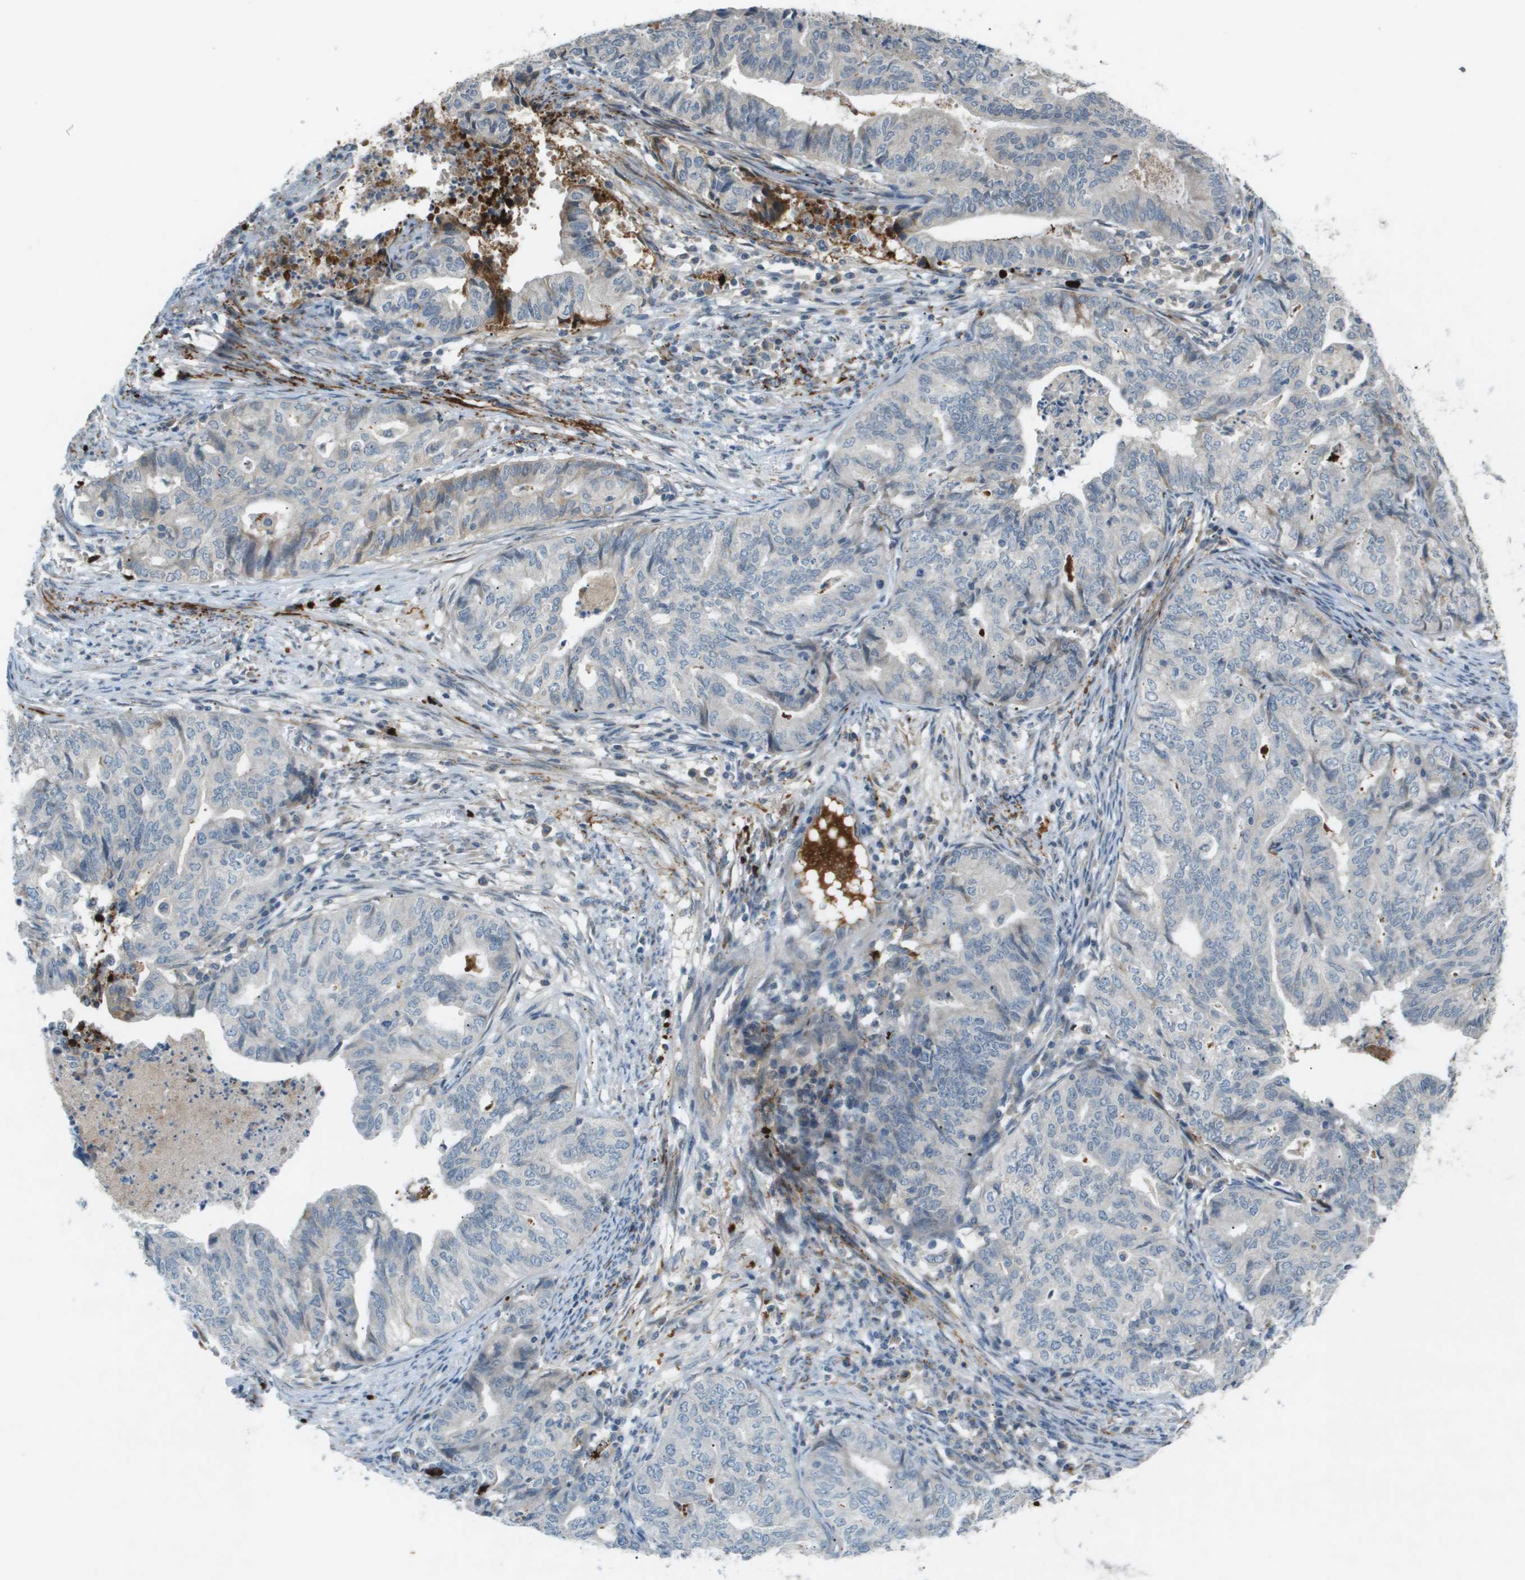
{"staining": {"intensity": "negative", "quantity": "none", "location": "none"}, "tissue": "endometrial cancer", "cell_type": "Tumor cells", "image_type": "cancer", "snomed": [{"axis": "morphology", "description": "Adenocarcinoma, NOS"}, {"axis": "topography", "description": "Endometrium"}], "caption": "Tumor cells show no significant protein staining in endometrial adenocarcinoma. The staining was performed using DAB (3,3'-diaminobenzidine) to visualize the protein expression in brown, while the nuclei were stained in blue with hematoxylin (Magnification: 20x).", "gene": "VTN", "patient": {"sex": "female", "age": 79}}